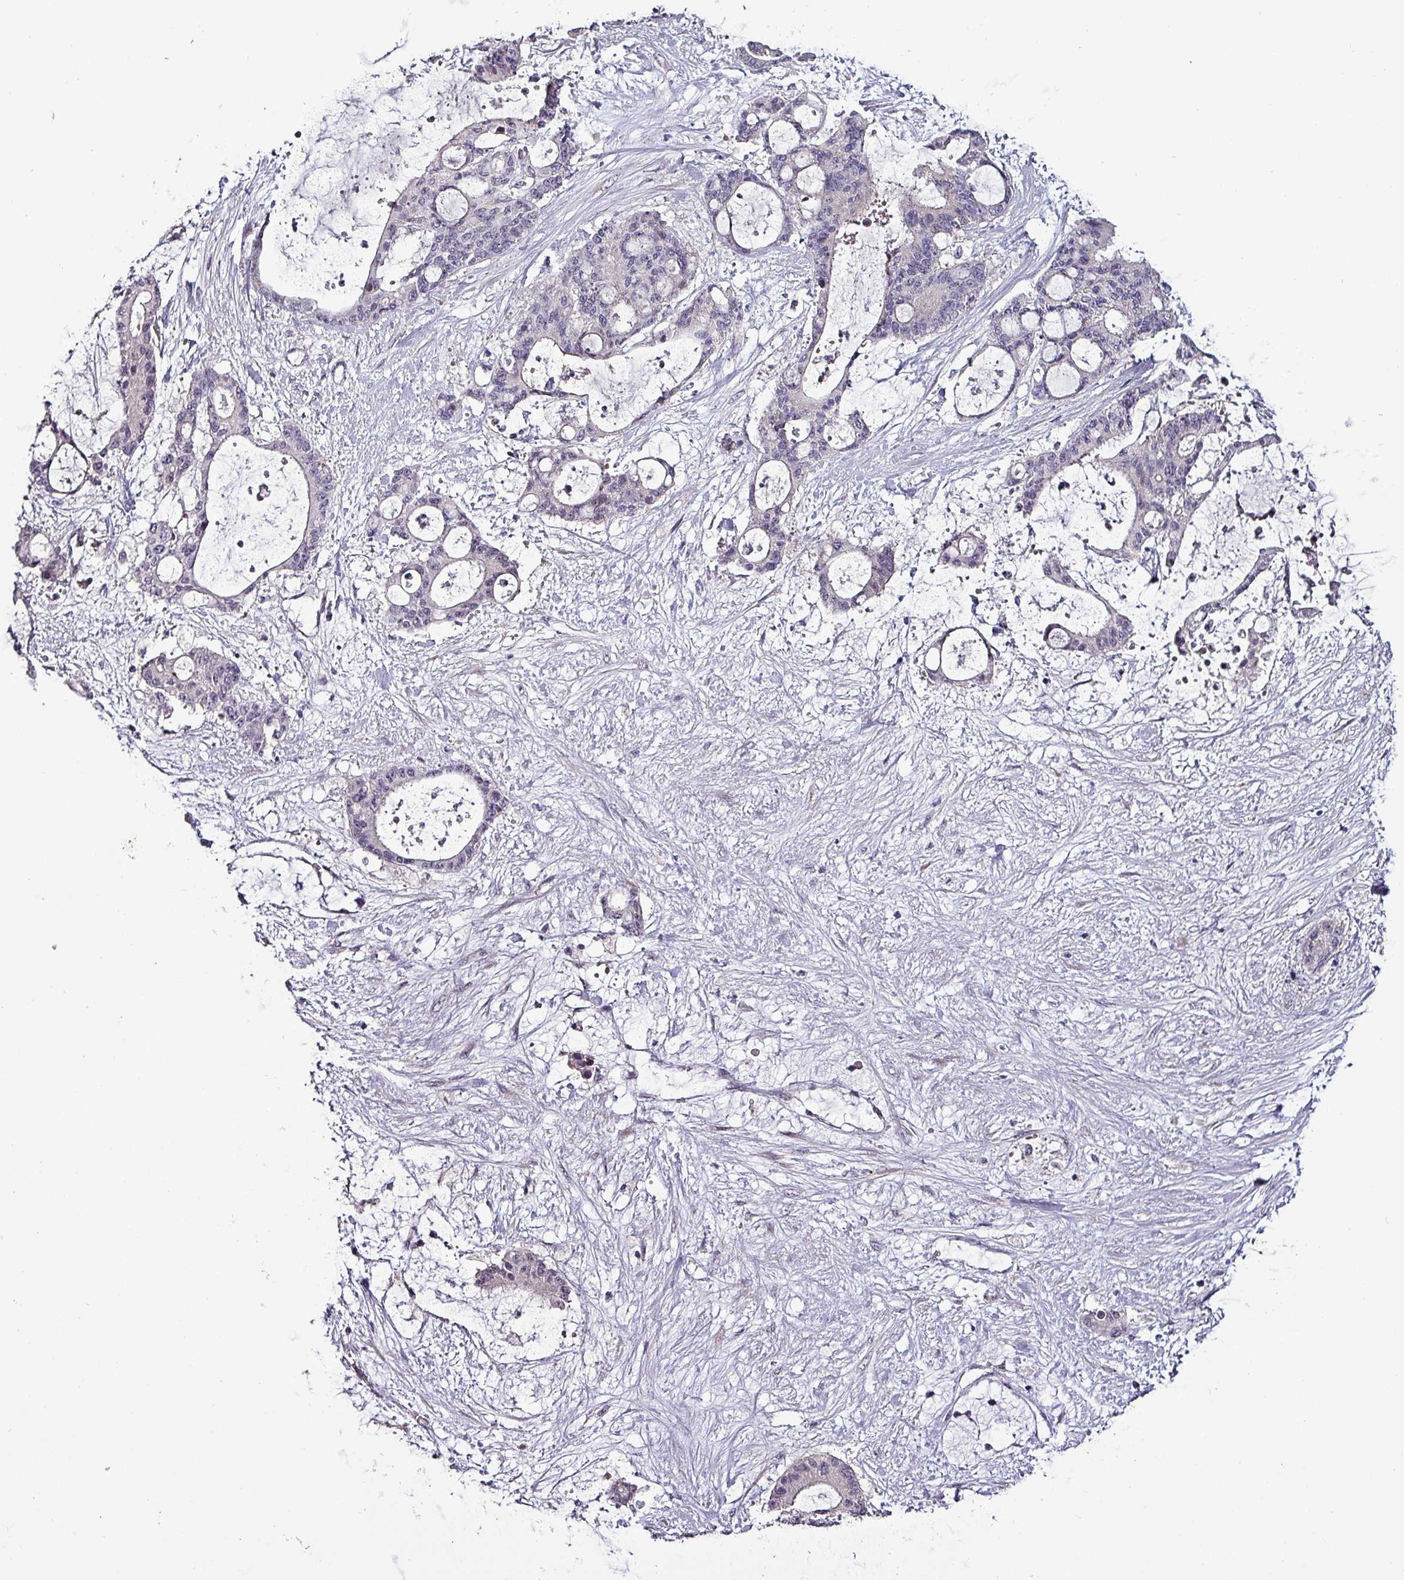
{"staining": {"intensity": "negative", "quantity": "none", "location": "none"}, "tissue": "liver cancer", "cell_type": "Tumor cells", "image_type": "cancer", "snomed": [{"axis": "morphology", "description": "Normal tissue, NOS"}, {"axis": "morphology", "description": "Cholangiocarcinoma"}, {"axis": "topography", "description": "Liver"}, {"axis": "topography", "description": "Peripheral nerve tissue"}], "caption": "The immunohistochemistry photomicrograph has no significant positivity in tumor cells of cholangiocarcinoma (liver) tissue. The staining was performed using DAB to visualize the protein expression in brown, while the nuclei were stained in blue with hematoxylin (Magnification: 20x).", "gene": "GRAPL", "patient": {"sex": "female", "age": 73}}